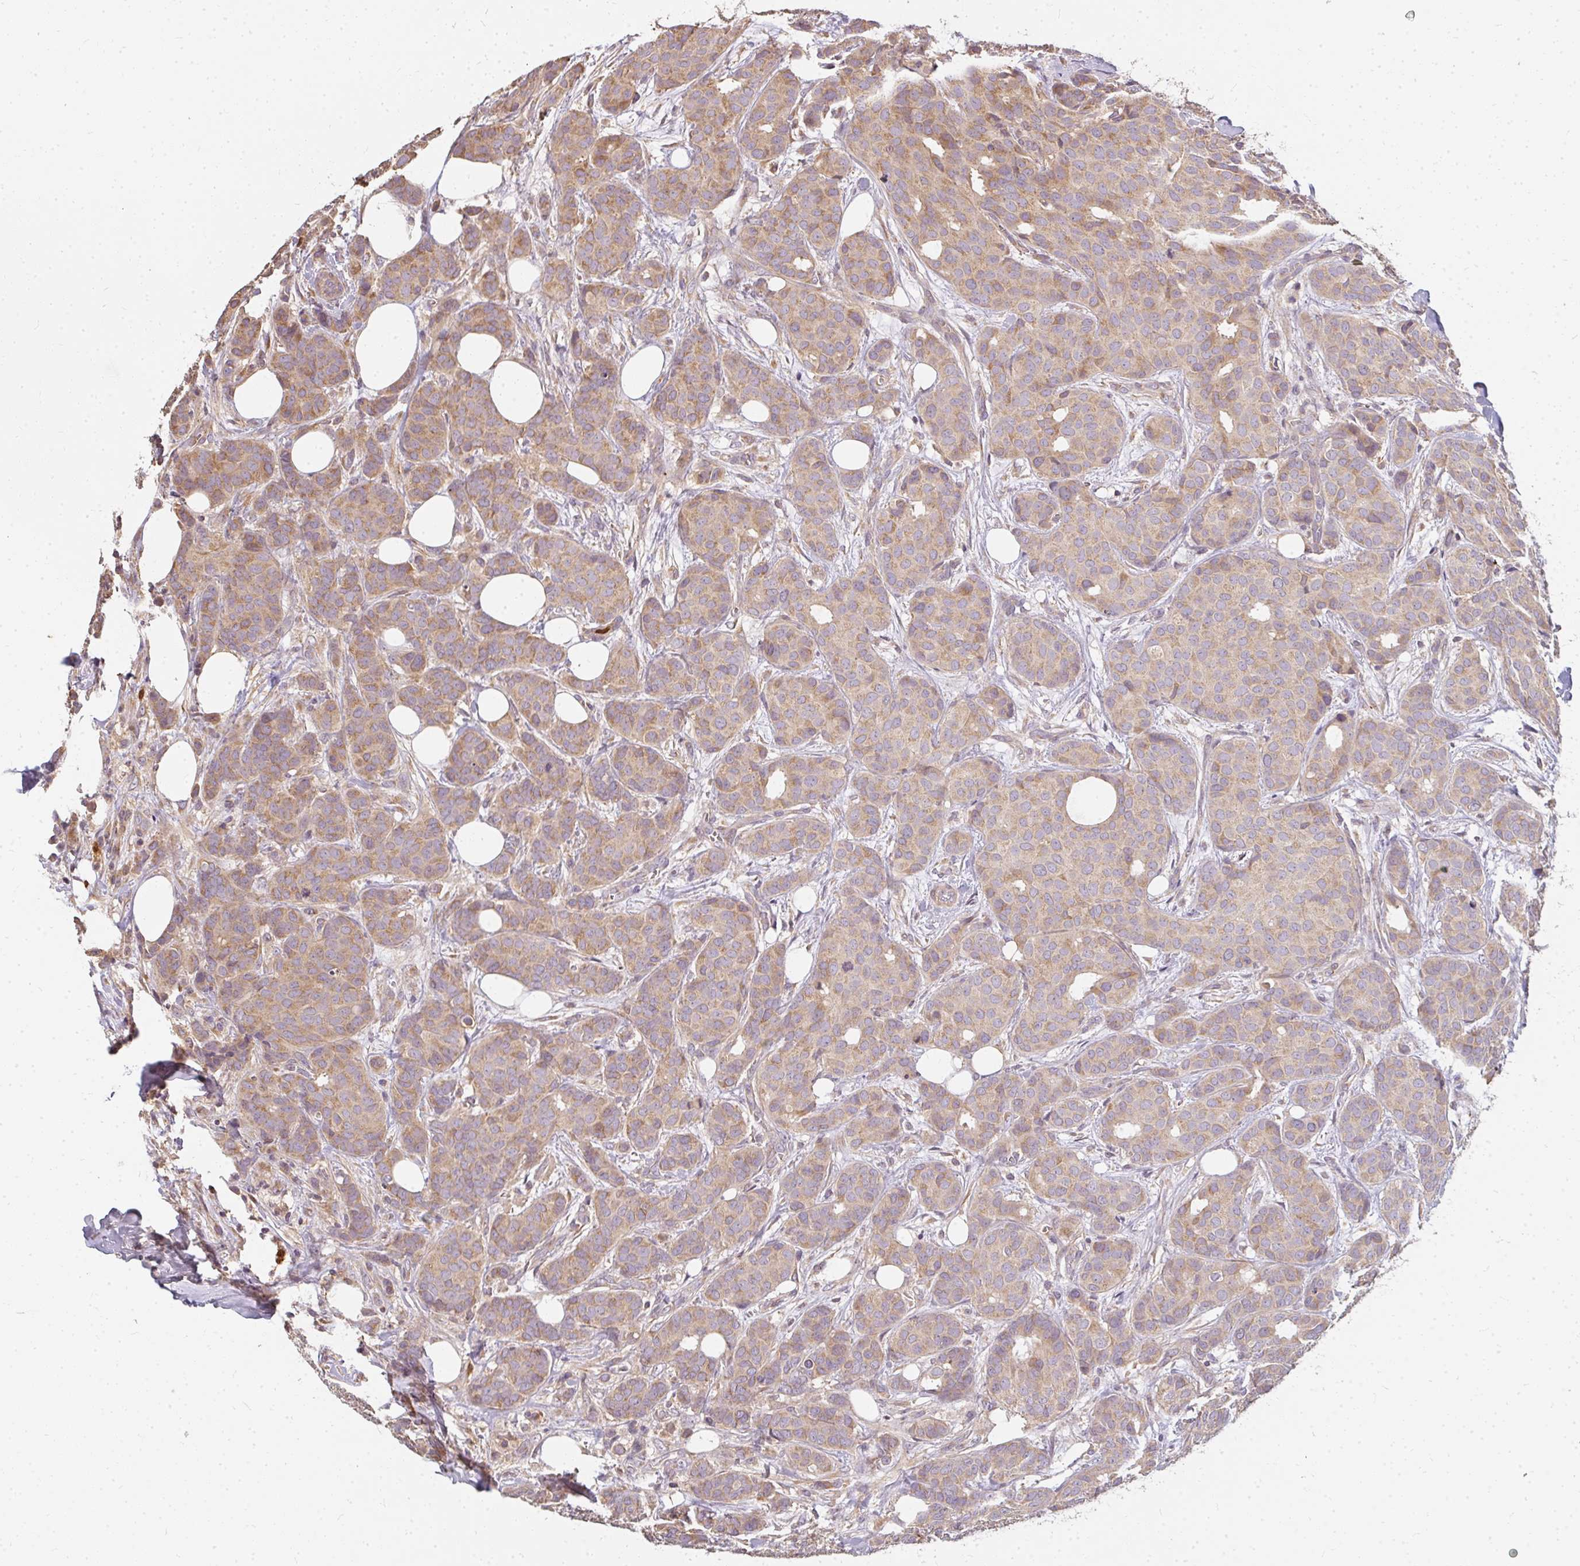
{"staining": {"intensity": "moderate", "quantity": ">75%", "location": "cytoplasmic/membranous"}, "tissue": "breast cancer", "cell_type": "Tumor cells", "image_type": "cancer", "snomed": [{"axis": "morphology", "description": "Duct carcinoma"}, {"axis": "topography", "description": "Breast"}], "caption": "Immunohistochemical staining of human breast cancer displays medium levels of moderate cytoplasmic/membranous protein staining in about >75% of tumor cells.", "gene": "CNTRL", "patient": {"sex": "female", "age": 70}}